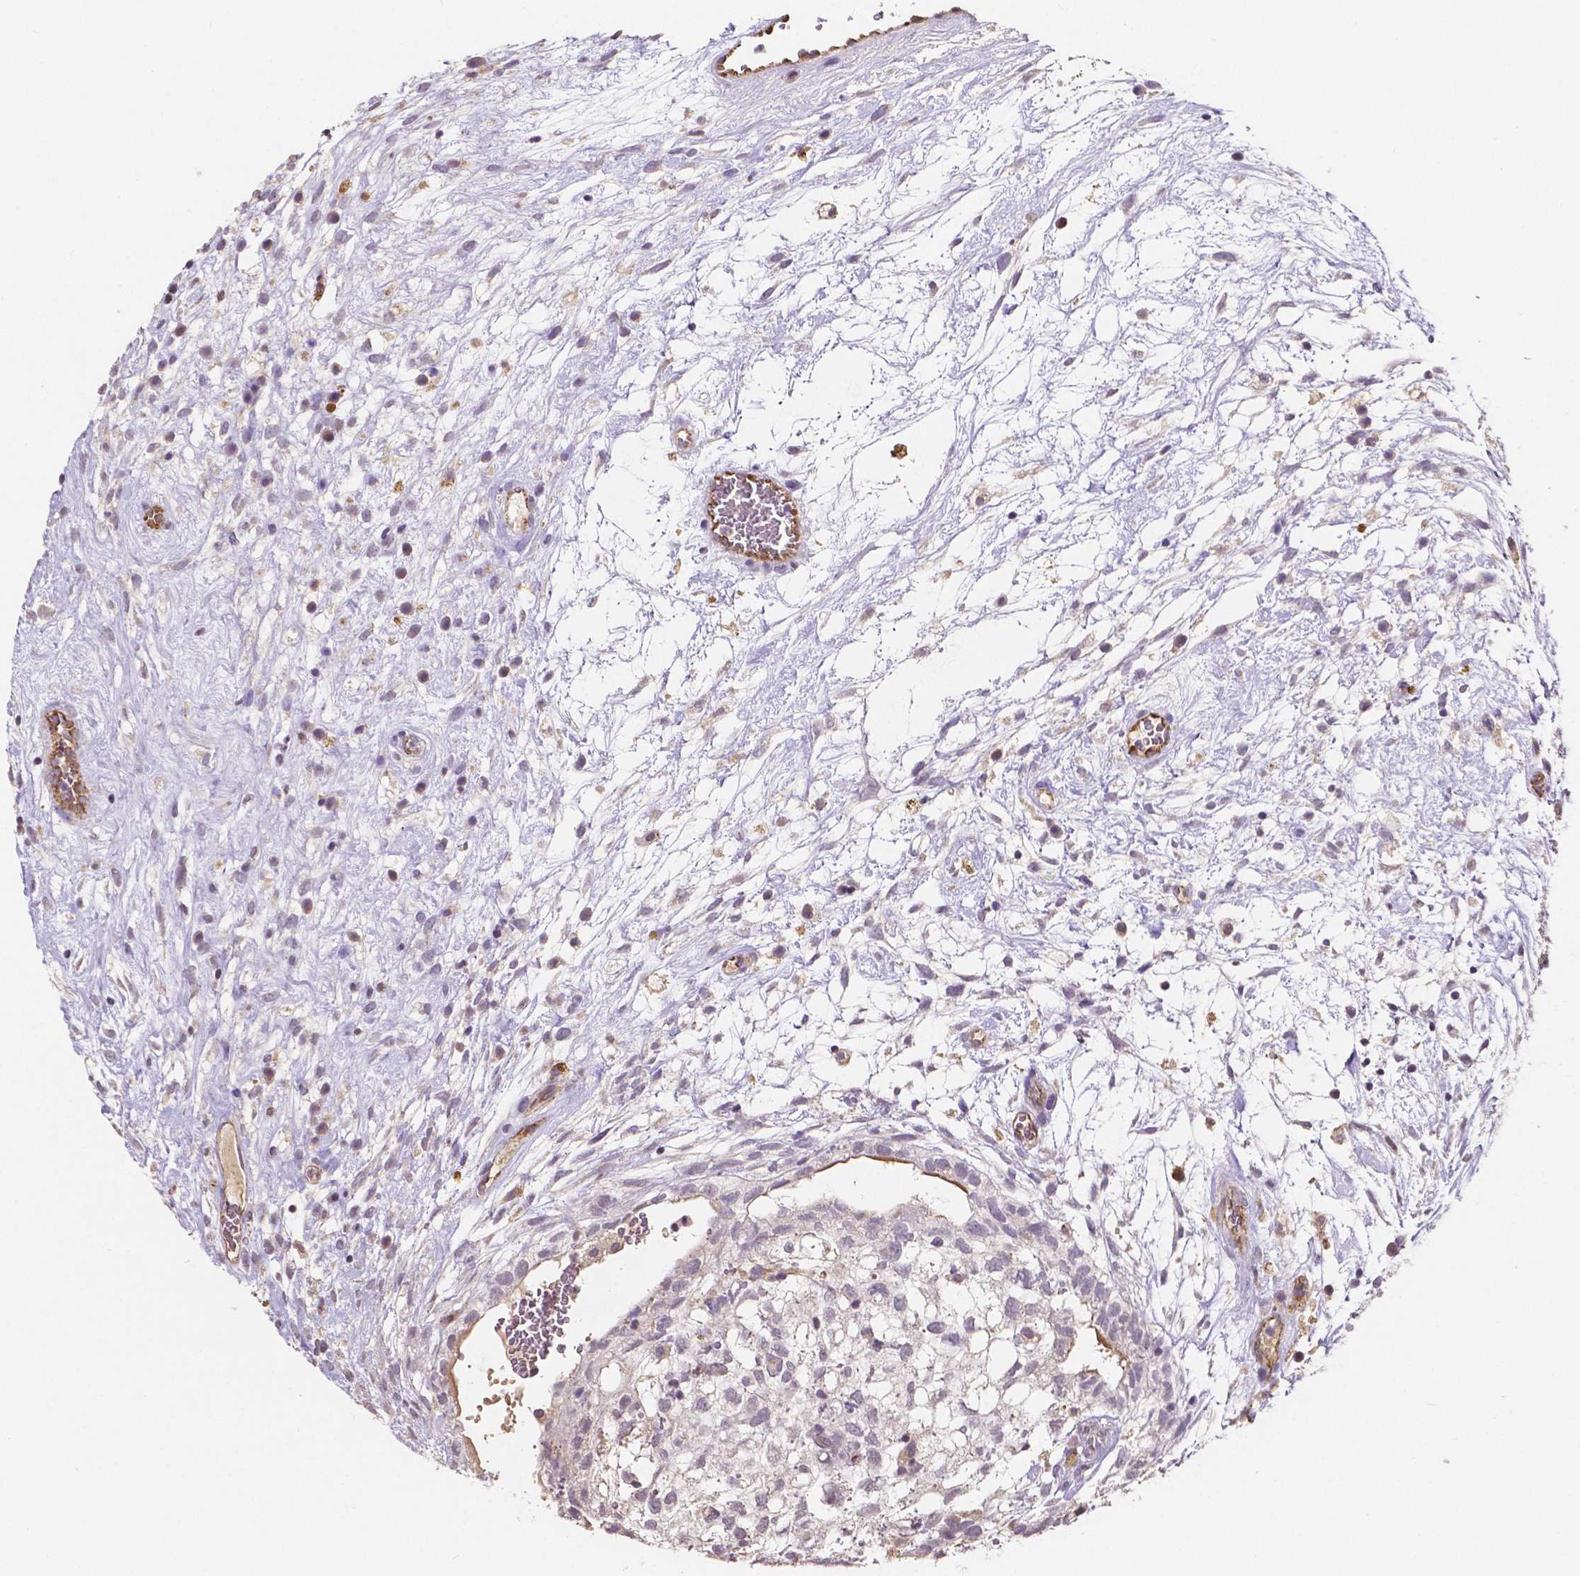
{"staining": {"intensity": "moderate", "quantity": "<25%", "location": "cytoplasmic/membranous"}, "tissue": "testis cancer", "cell_type": "Tumor cells", "image_type": "cancer", "snomed": [{"axis": "morphology", "description": "Normal tissue, NOS"}, {"axis": "morphology", "description": "Carcinoma, Embryonal, NOS"}, {"axis": "topography", "description": "Testis"}], "caption": "Embryonal carcinoma (testis) stained with a brown dye shows moderate cytoplasmic/membranous positive positivity in about <25% of tumor cells.", "gene": "ELAVL2", "patient": {"sex": "male", "age": 32}}